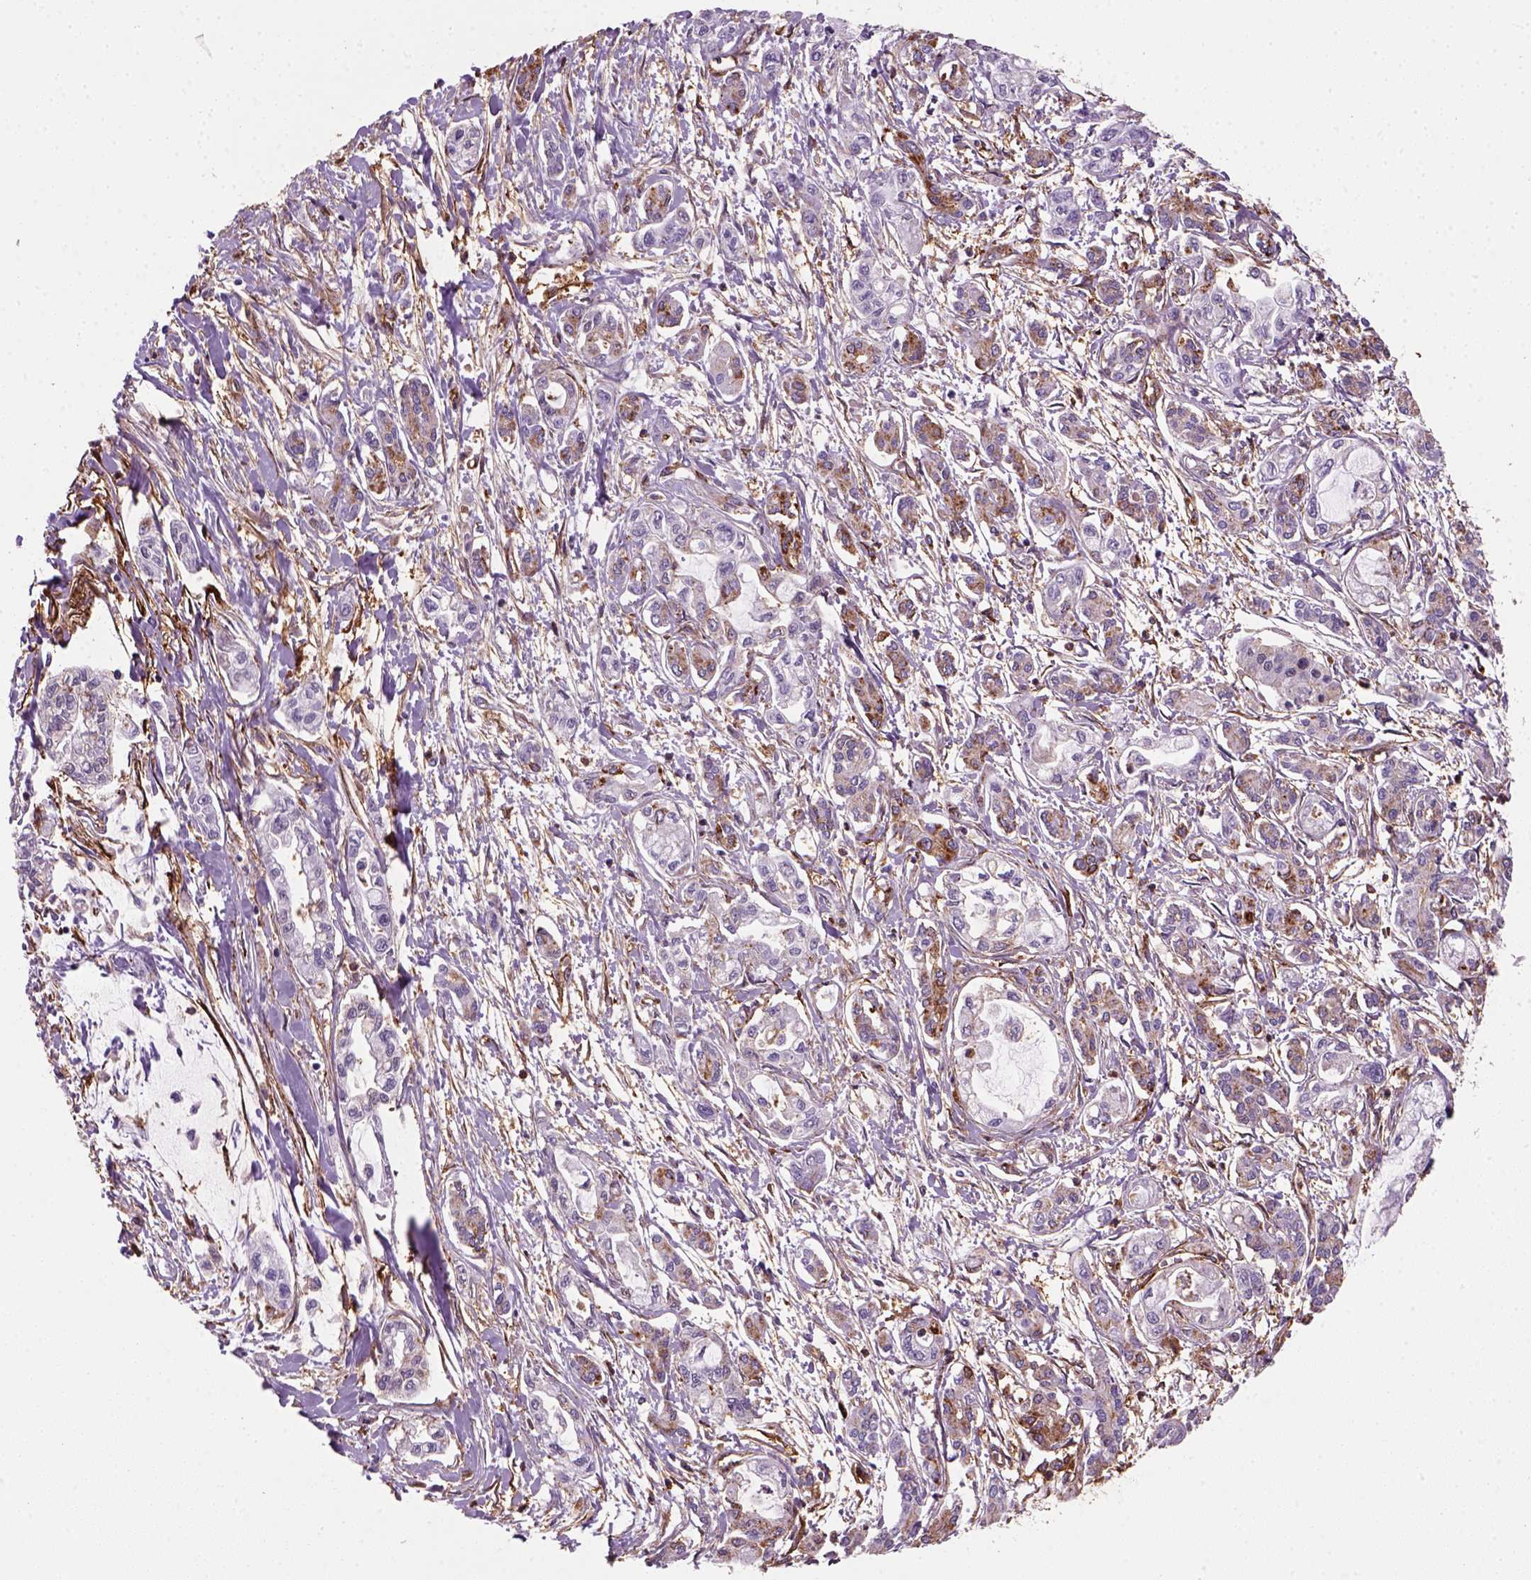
{"staining": {"intensity": "moderate", "quantity": "<25%", "location": "cytoplasmic/membranous"}, "tissue": "pancreatic cancer", "cell_type": "Tumor cells", "image_type": "cancer", "snomed": [{"axis": "morphology", "description": "Adenocarcinoma, NOS"}, {"axis": "topography", "description": "Pancreas"}], "caption": "An immunohistochemistry (IHC) image of neoplastic tissue is shown. Protein staining in brown shows moderate cytoplasmic/membranous positivity in pancreatic cancer (adenocarcinoma) within tumor cells. (DAB = brown stain, brightfield microscopy at high magnification).", "gene": "MARCKS", "patient": {"sex": "male", "age": 54}}